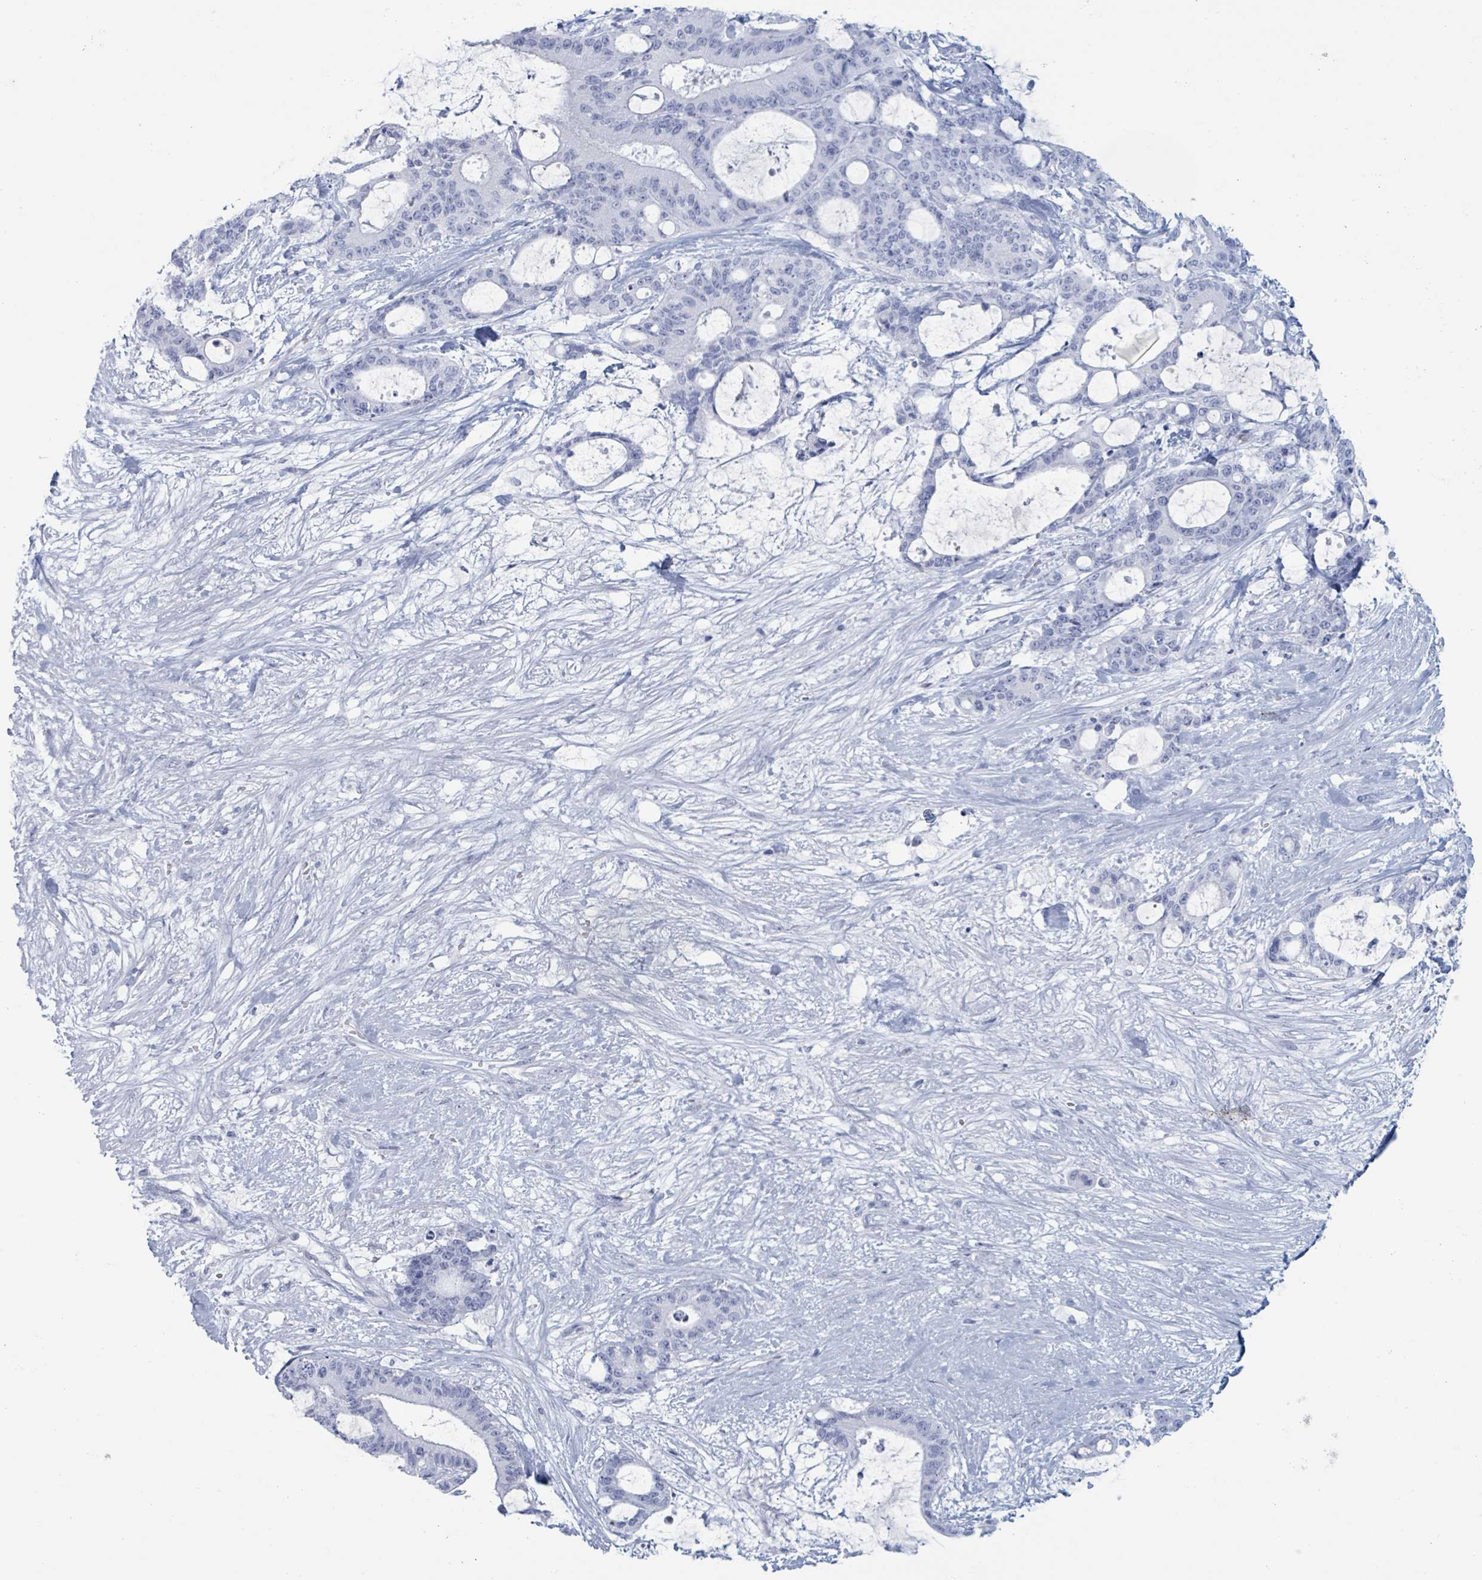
{"staining": {"intensity": "negative", "quantity": "none", "location": "none"}, "tissue": "liver cancer", "cell_type": "Tumor cells", "image_type": "cancer", "snomed": [{"axis": "morphology", "description": "Normal tissue, NOS"}, {"axis": "morphology", "description": "Cholangiocarcinoma"}, {"axis": "topography", "description": "Liver"}, {"axis": "topography", "description": "Peripheral nerve tissue"}], "caption": "Human liver cancer (cholangiocarcinoma) stained for a protein using immunohistochemistry (IHC) shows no staining in tumor cells.", "gene": "KLK4", "patient": {"sex": "female", "age": 73}}